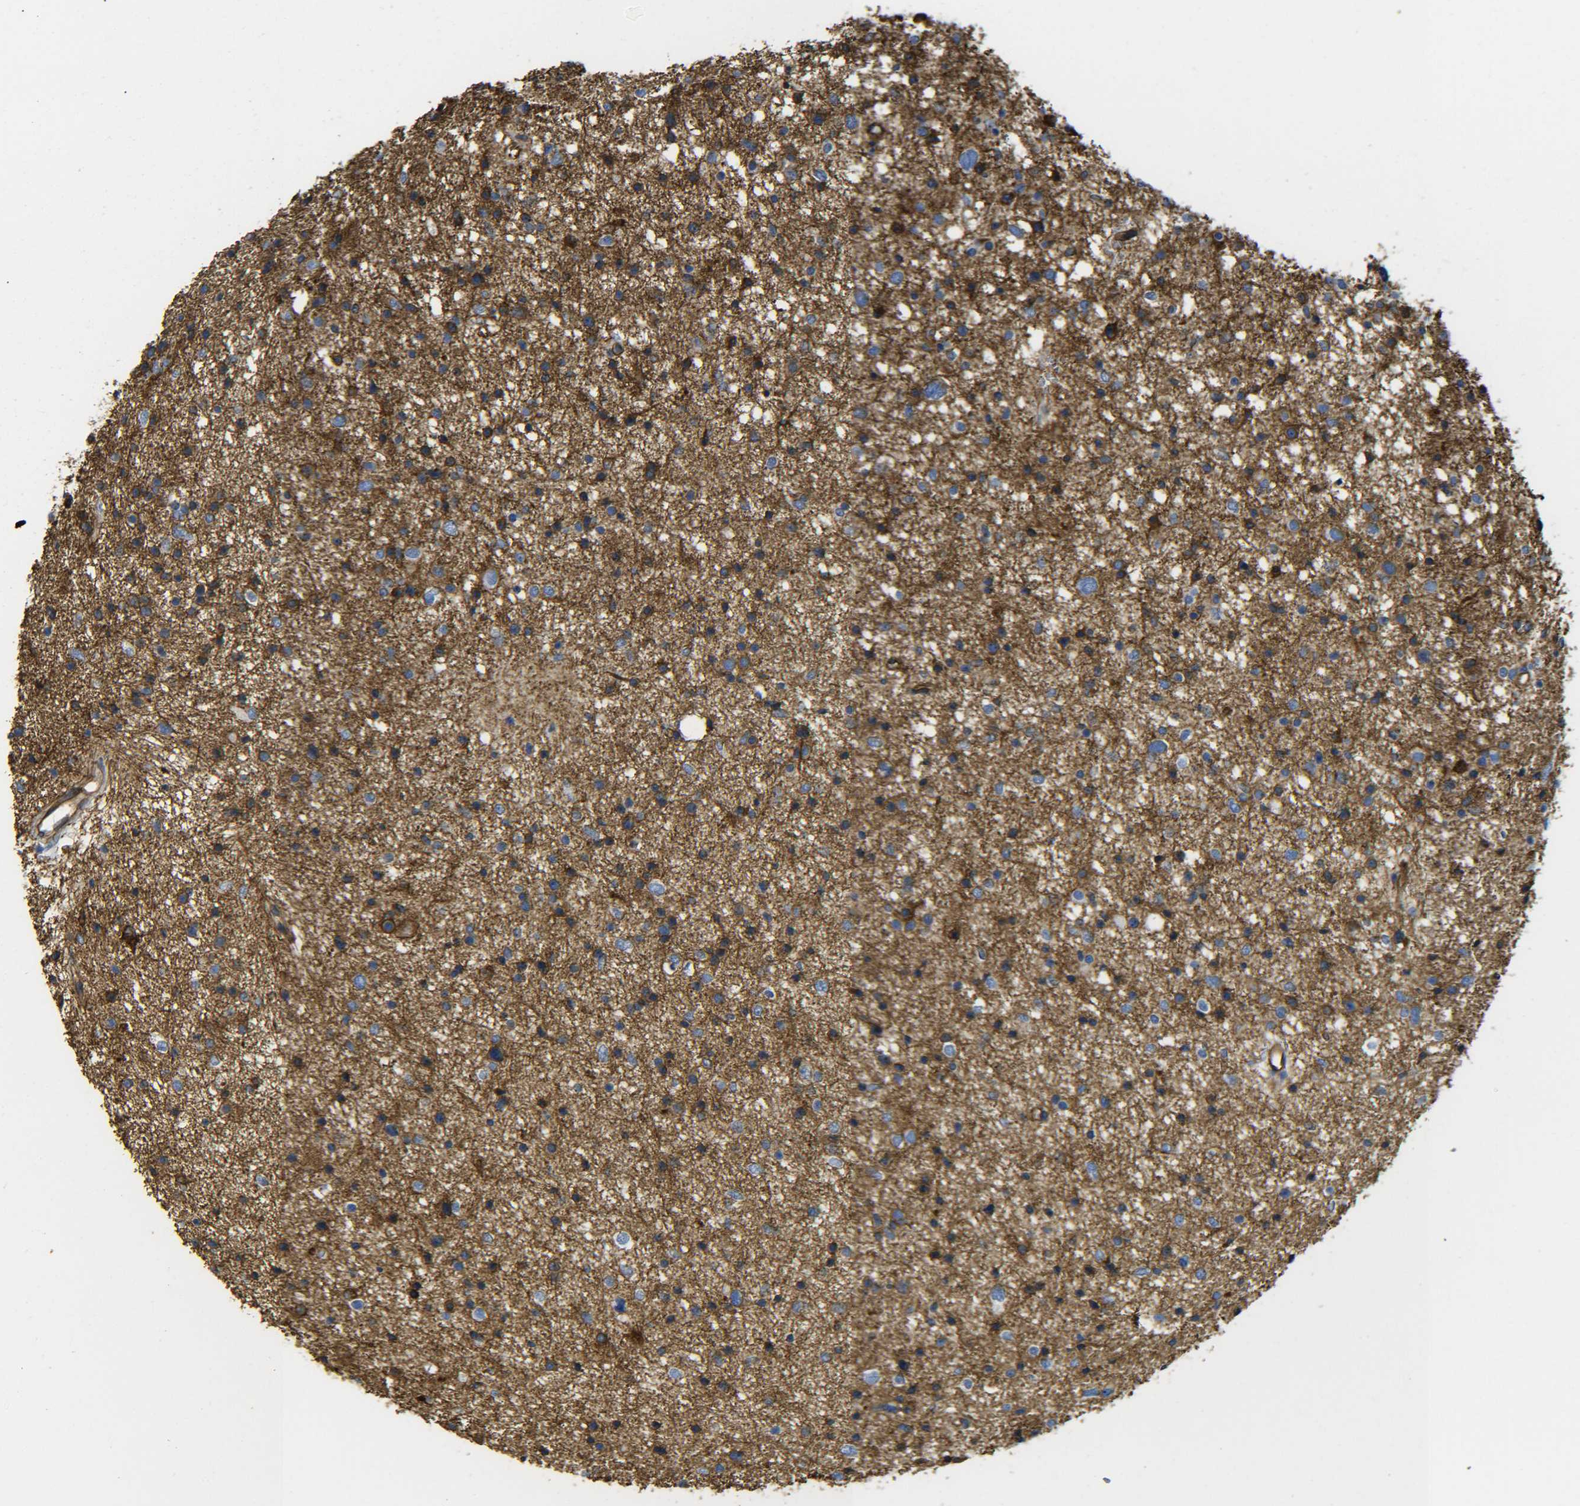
{"staining": {"intensity": "moderate", "quantity": "25%-75%", "location": "cytoplasmic/membranous"}, "tissue": "glioma", "cell_type": "Tumor cells", "image_type": "cancer", "snomed": [{"axis": "morphology", "description": "Glioma, malignant, Low grade"}, {"axis": "topography", "description": "Brain"}], "caption": "This histopathology image exhibits immunohistochemistry (IHC) staining of human low-grade glioma (malignant), with medium moderate cytoplasmic/membranous expression in about 25%-75% of tumor cells.", "gene": "SPTBN1", "patient": {"sex": "female", "age": 37}}